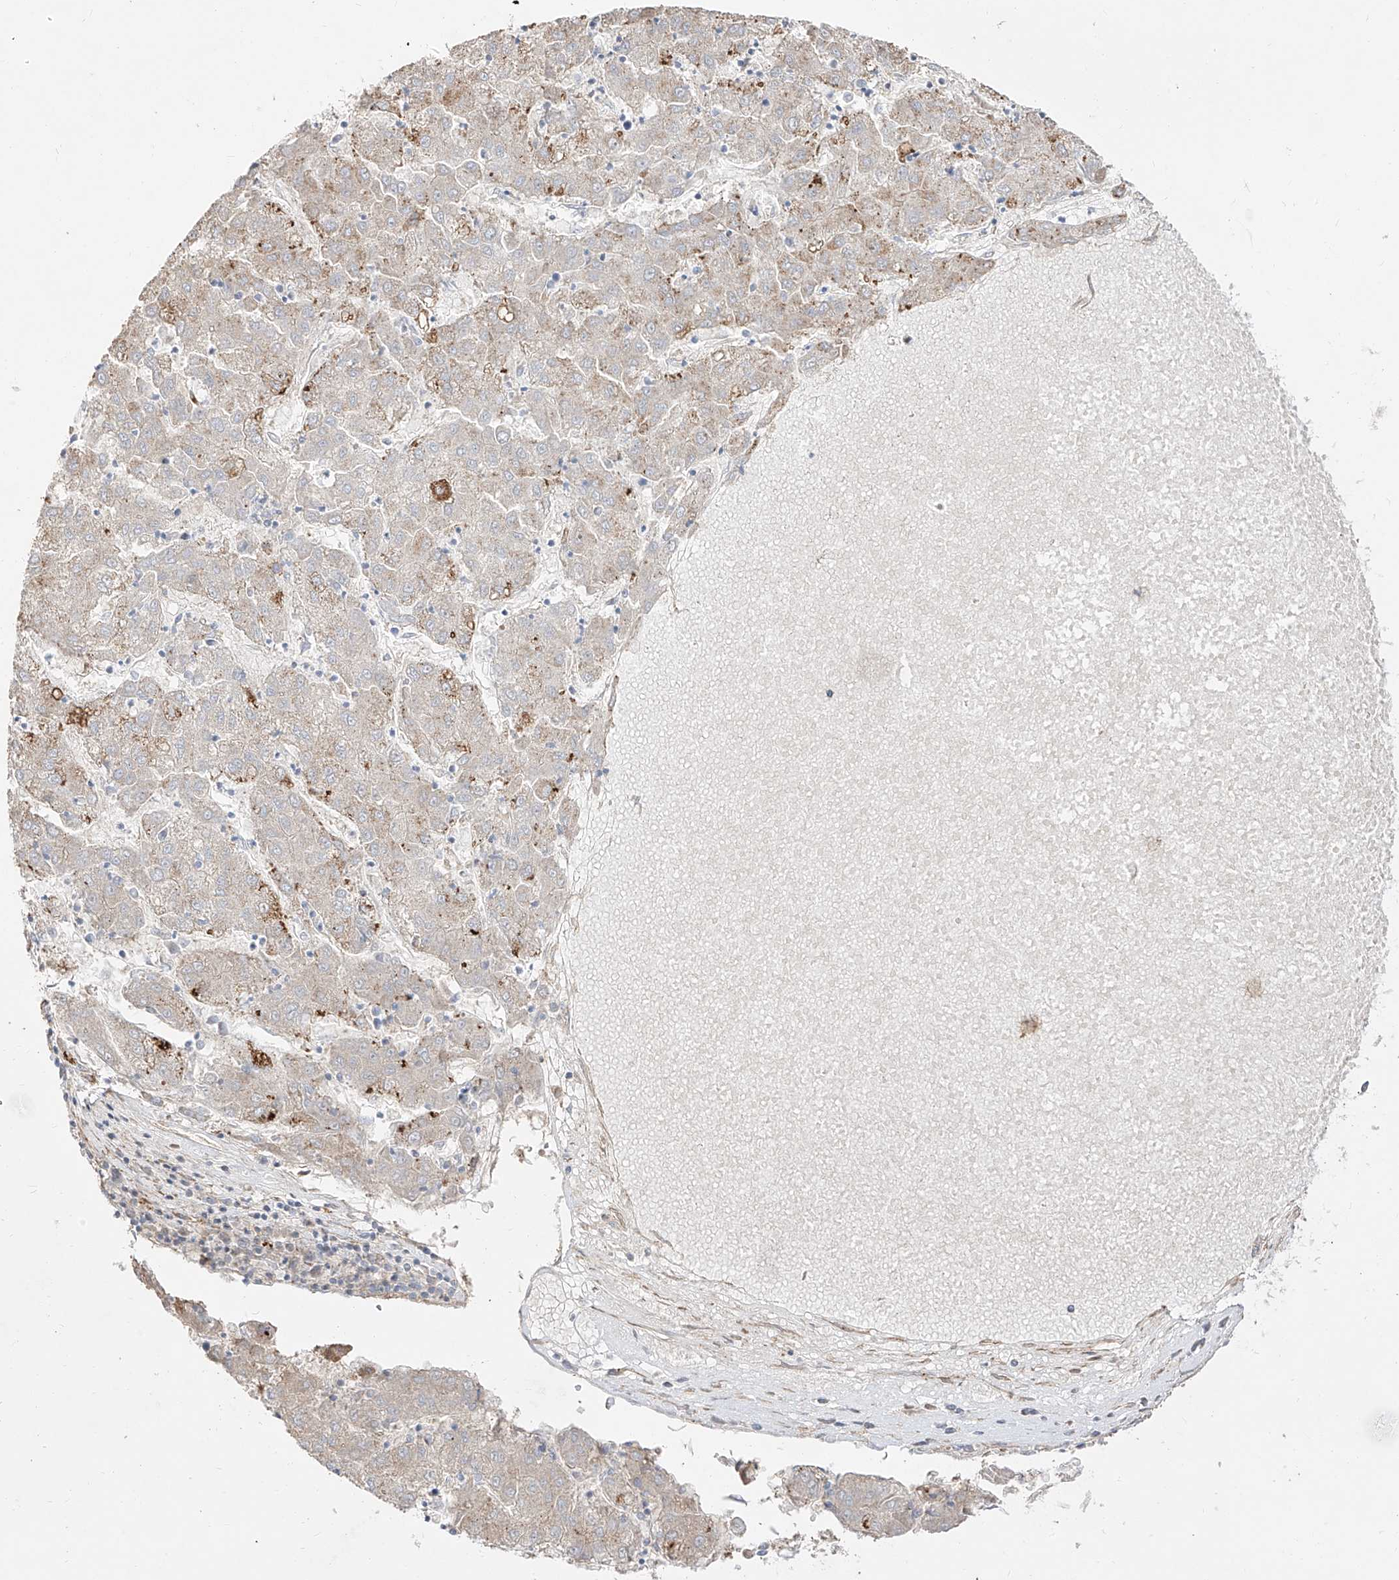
{"staining": {"intensity": "negative", "quantity": "none", "location": "none"}, "tissue": "liver cancer", "cell_type": "Tumor cells", "image_type": "cancer", "snomed": [{"axis": "morphology", "description": "Carcinoma, Hepatocellular, NOS"}, {"axis": "topography", "description": "Liver"}], "caption": "A histopathology image of human liver cancer (hepatocellular carcinoma) is negative for staining in tumor cells.", "gene": "ZGRF1", "patient": {"sex": "male", "age": 72}}